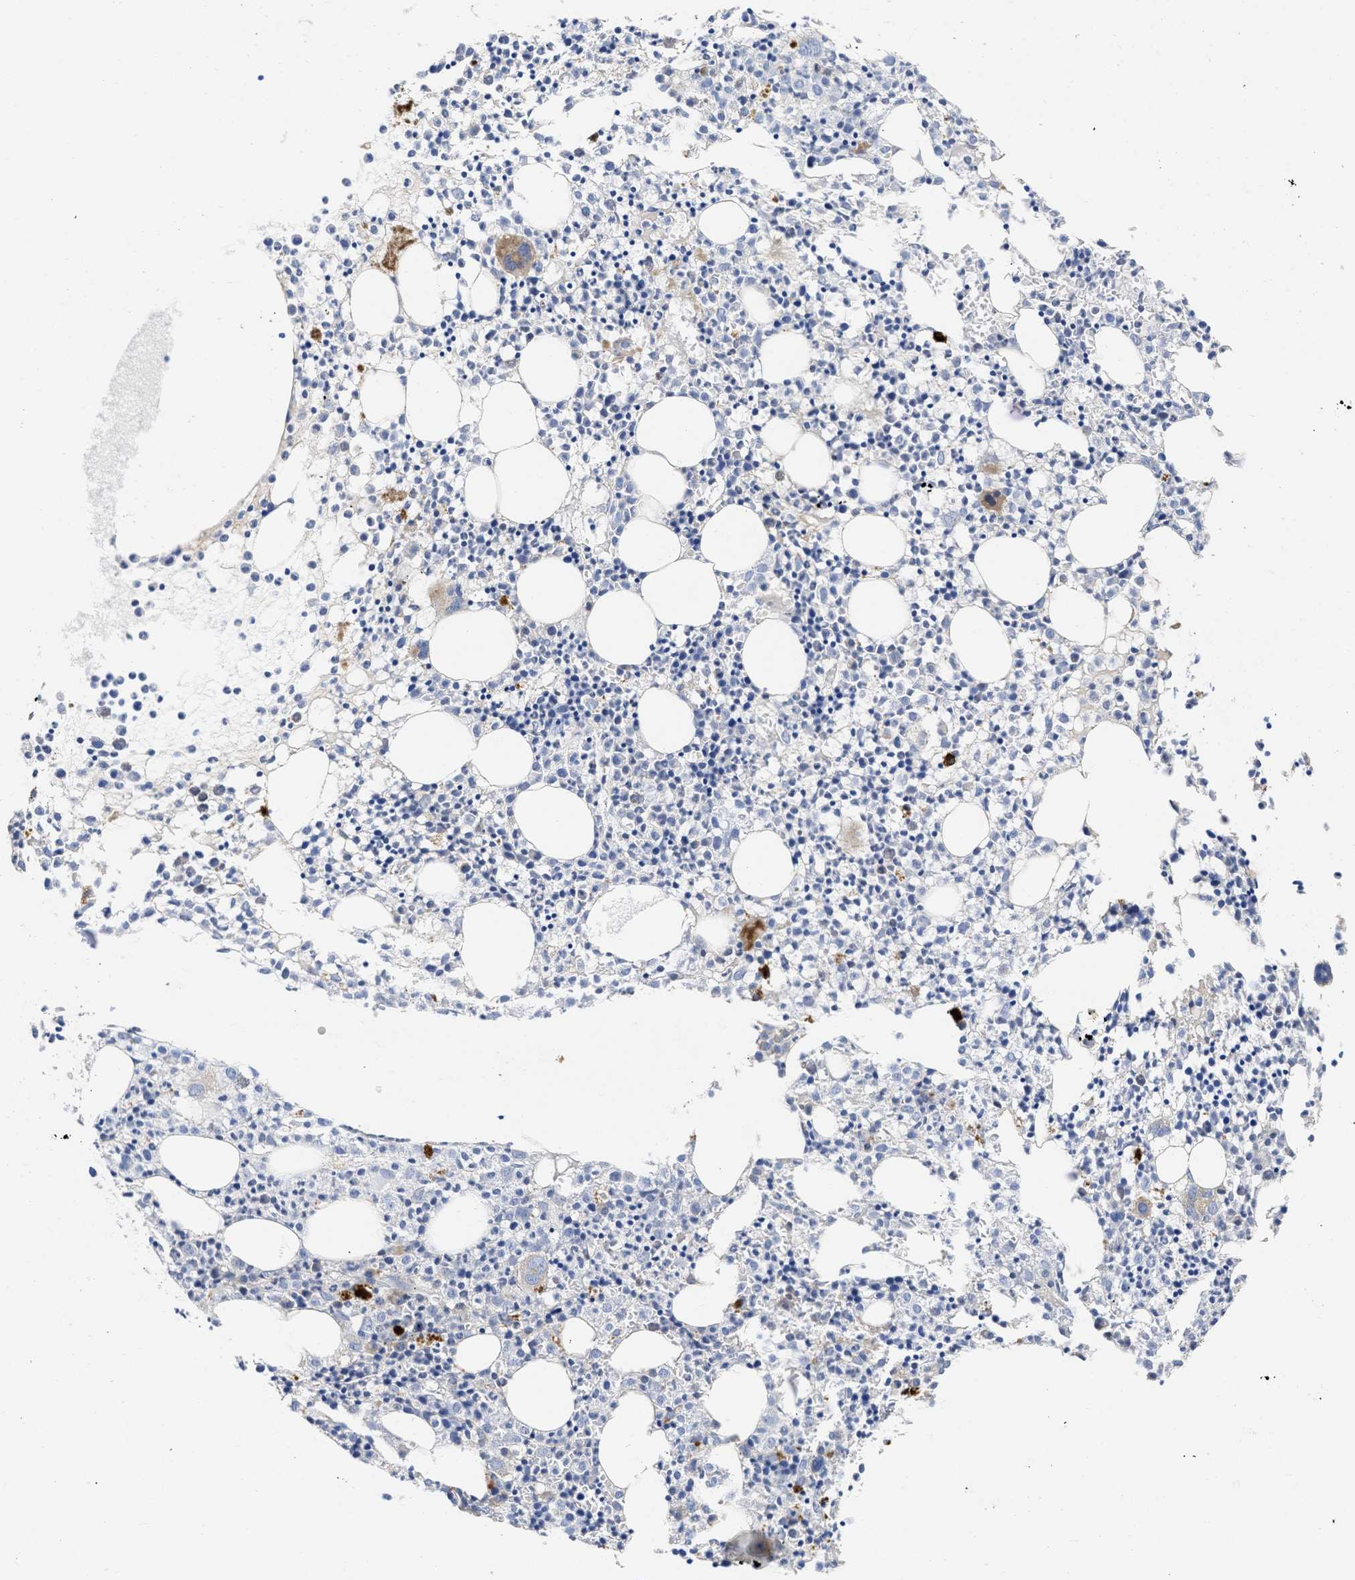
{"staining": {"intensity": "strong", "quantity": "<25%", "location": "cytoplasmic/membranous"}, "tissue": "bone marrow", "cell_type": "Hematopoietic cells", "image_type": "normal", "snomed": [{"axis": "morphology", "description": "Normal tissue, NOS"}, {"axis": "morphology", "description": "Inflammation, NOS"}, {"axis": "topography", "description": "Bone marrow"}], "caption": "Brown immunohistochemical staining in normal bone marrow displays strong cytoplasmic/membranous positivity in approximately <25% of hematopoietic cells. The protein is stained brown, and the nuclei are stained in blue (DAB IHC with brightfield microscopy, high magnification).", "gene": "ARHGEF4", "patient": {"sex": "male", "age": 25}}